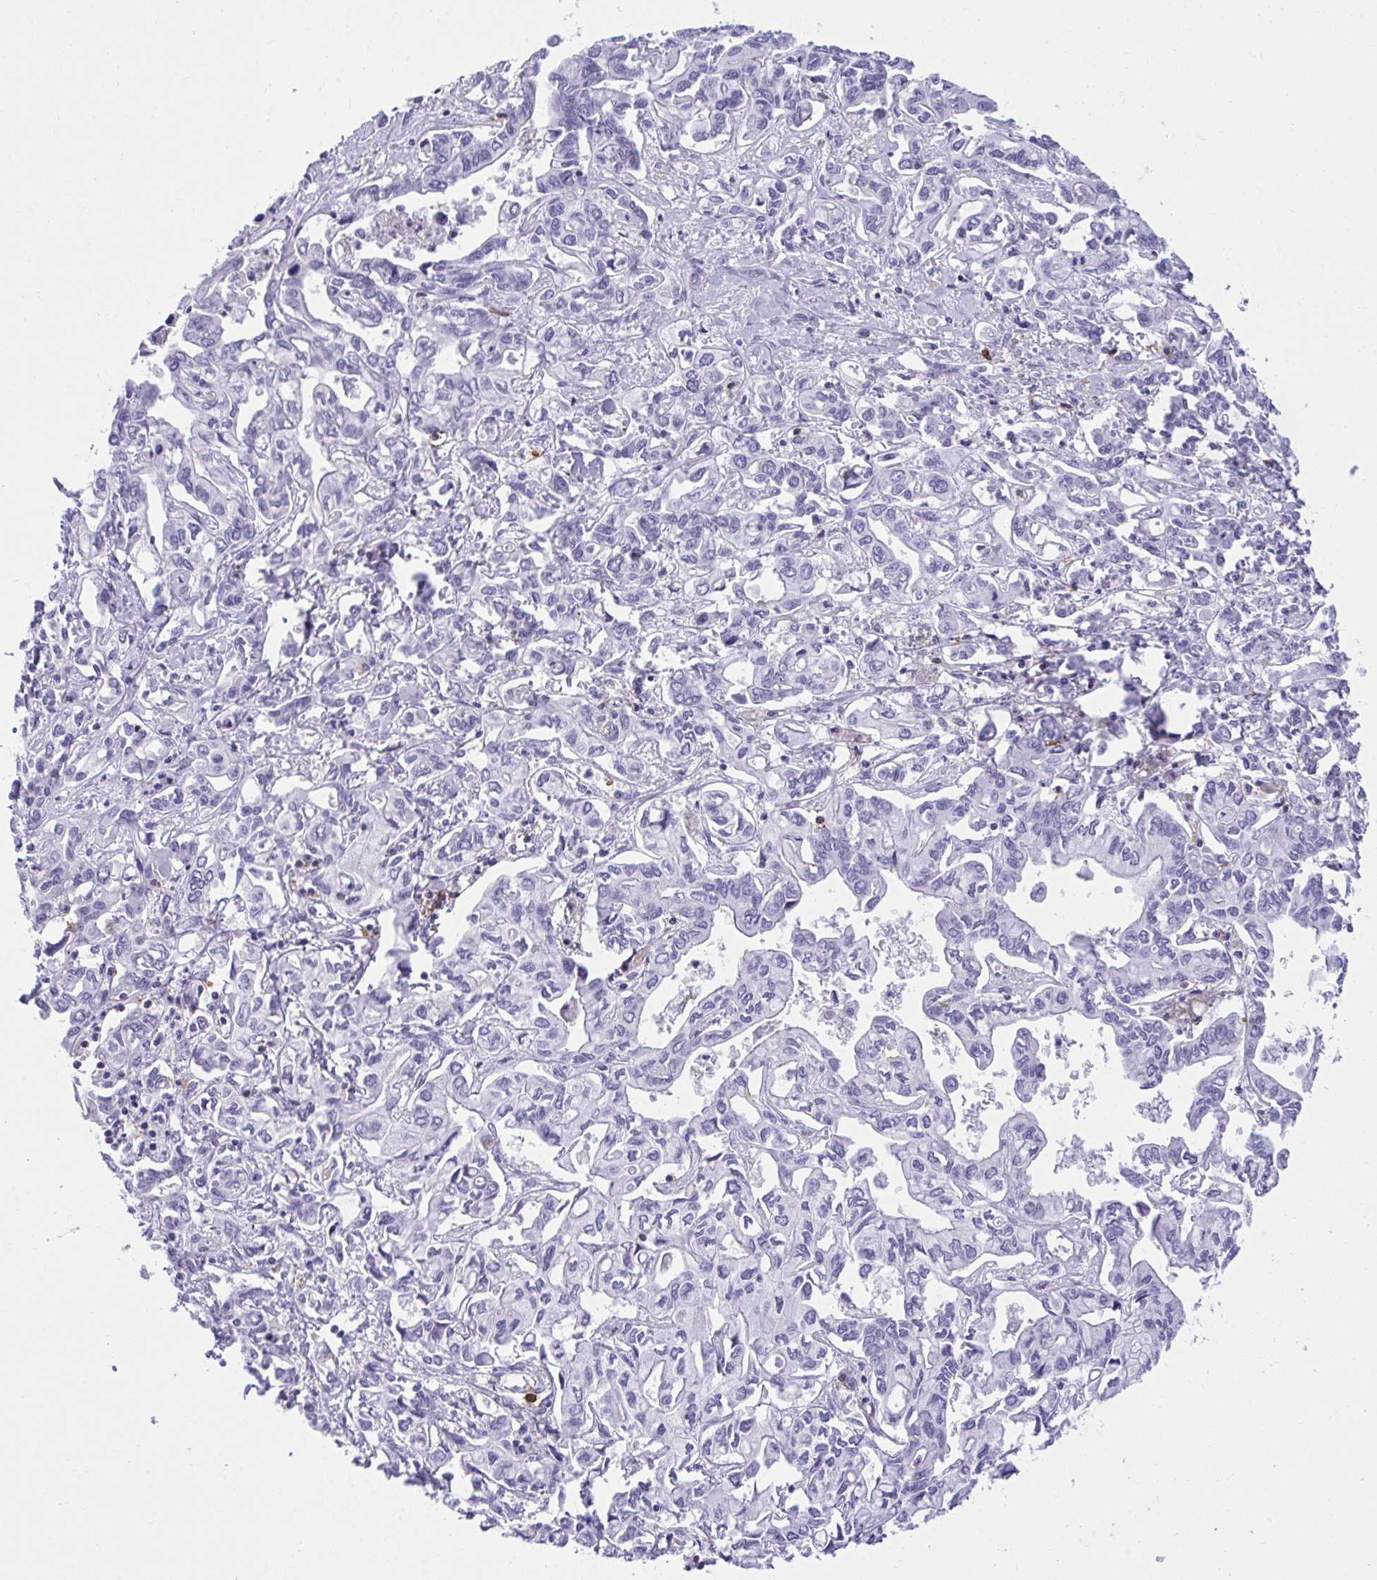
{"staining": {"intensity": "negative", "quantity": "none", "location": "none"}, "tissue": "liver cancer", "cell_type": "Tumor cells", "image_type": "cancer", "snomed": [{"axis": "morphology", "description": "Cholangiocarcinoma"}, {"axis": "topography", "description": "Liver"}], "caption": "Immunohistochemistry micrograph of neoplastic tissue: human cholangiocarcinoma (liver) stained with DAB (3,3'-diaminobenzidine) exhibits no significant protein expression in tumor cells.", "gene": "SPN", "patient": {"sex": "female", "age": 64}}